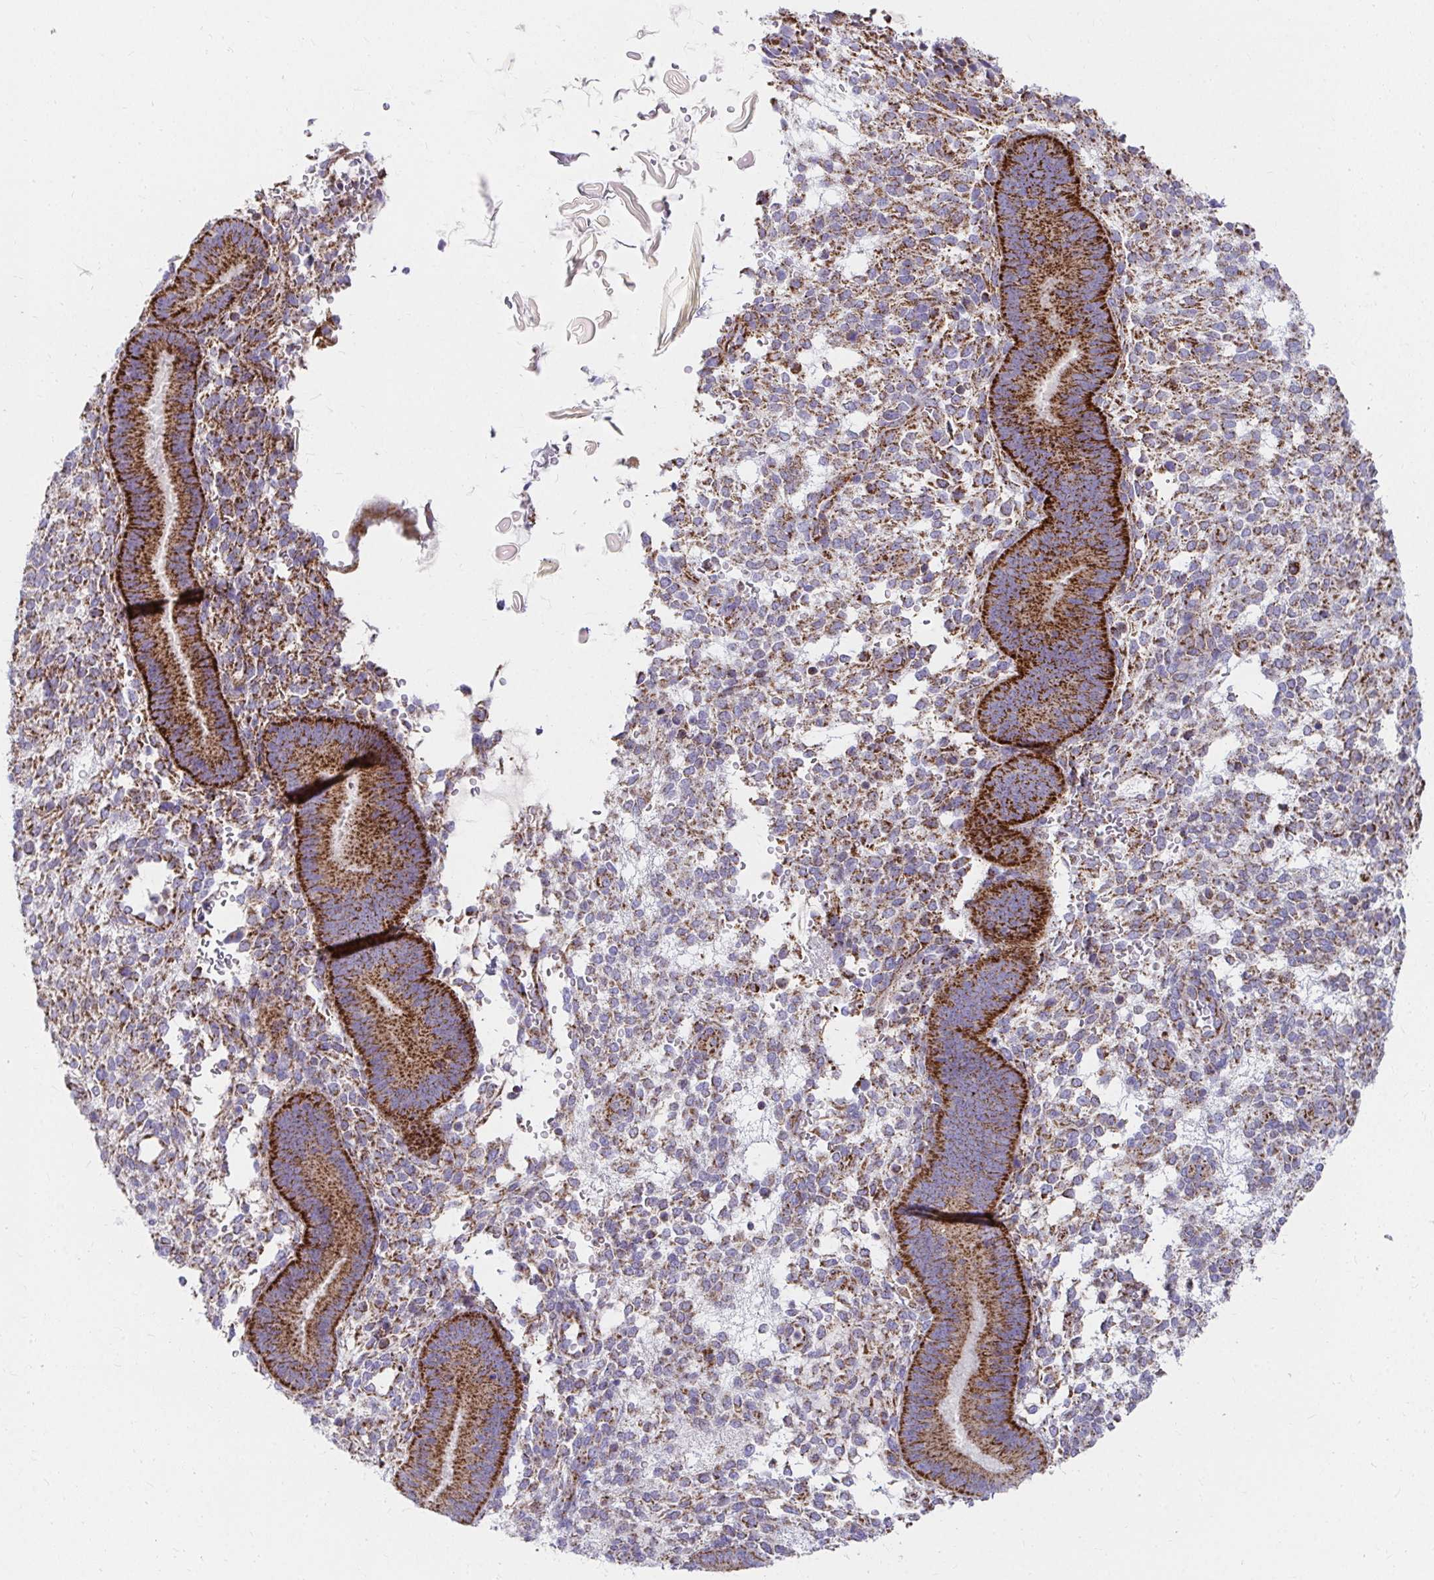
{"staining": {"intensity": "moderate", "quantity": "25%-75%", "location": "cytoplasmic/membranous"}, "tissue": "endometrium", "cell_type": "Cells in endometrial stroma", "image_type": "normal", "snomed": [{"axis": "morphology", "description": "Normal tissue, NOS"}, {"axis": "topography", "description": "Endometrium"}], "caption": "This is an image of IHC staining of normal endometrium, which shows moderate expression in the cytoplasmic/membranous of cells in endometrial stroma.", "gene": "EXOC5", "patient": {"sex": "female", "age": 39}}